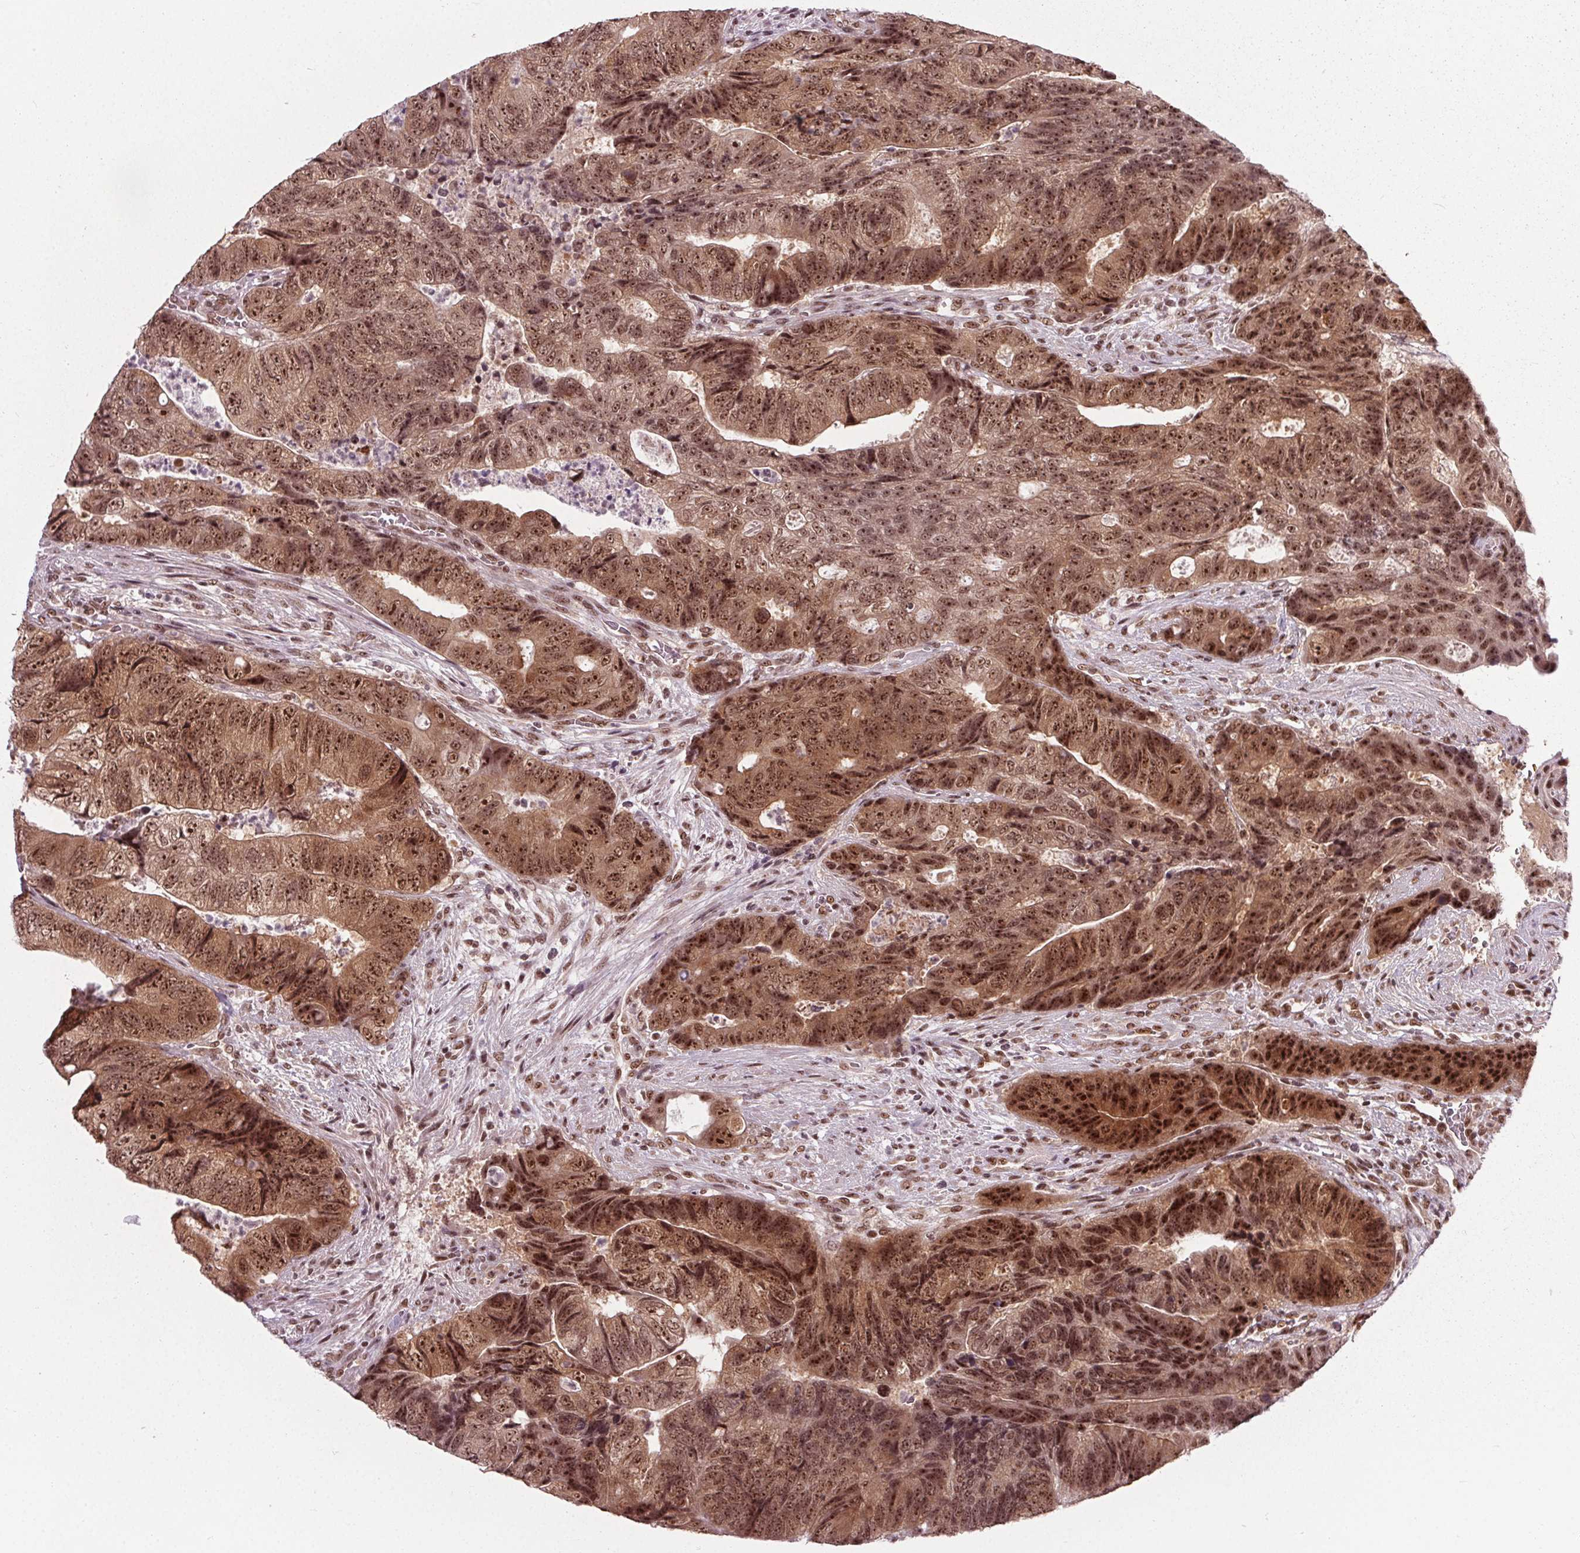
{"staining": {"intensity": "moderate", "quantity": ">75%", "location": "cytoplasmic/membranous,nuclear"}, "tissue": "colorectal cancer", "cell_type": "Tumor cells", "image_type": "cancer", "snomed": [{"axis": "morphology", "description": "Normal tissue, NOS"}, {"axis": "morphology", "description": "Adenocarcinoma, NOS"}, {"axis": "topography", "description": "Colon"}], "caption": "About >75% of tumor cells in human adenocarcinoma (colorectal) demonstrate moderate cytoplasmic/membranous and nuclear protein positivity as visualized by brown immunohistochemical staining.", "gene": "DDX41", "patient": {"sex": "female", "age": 48}}